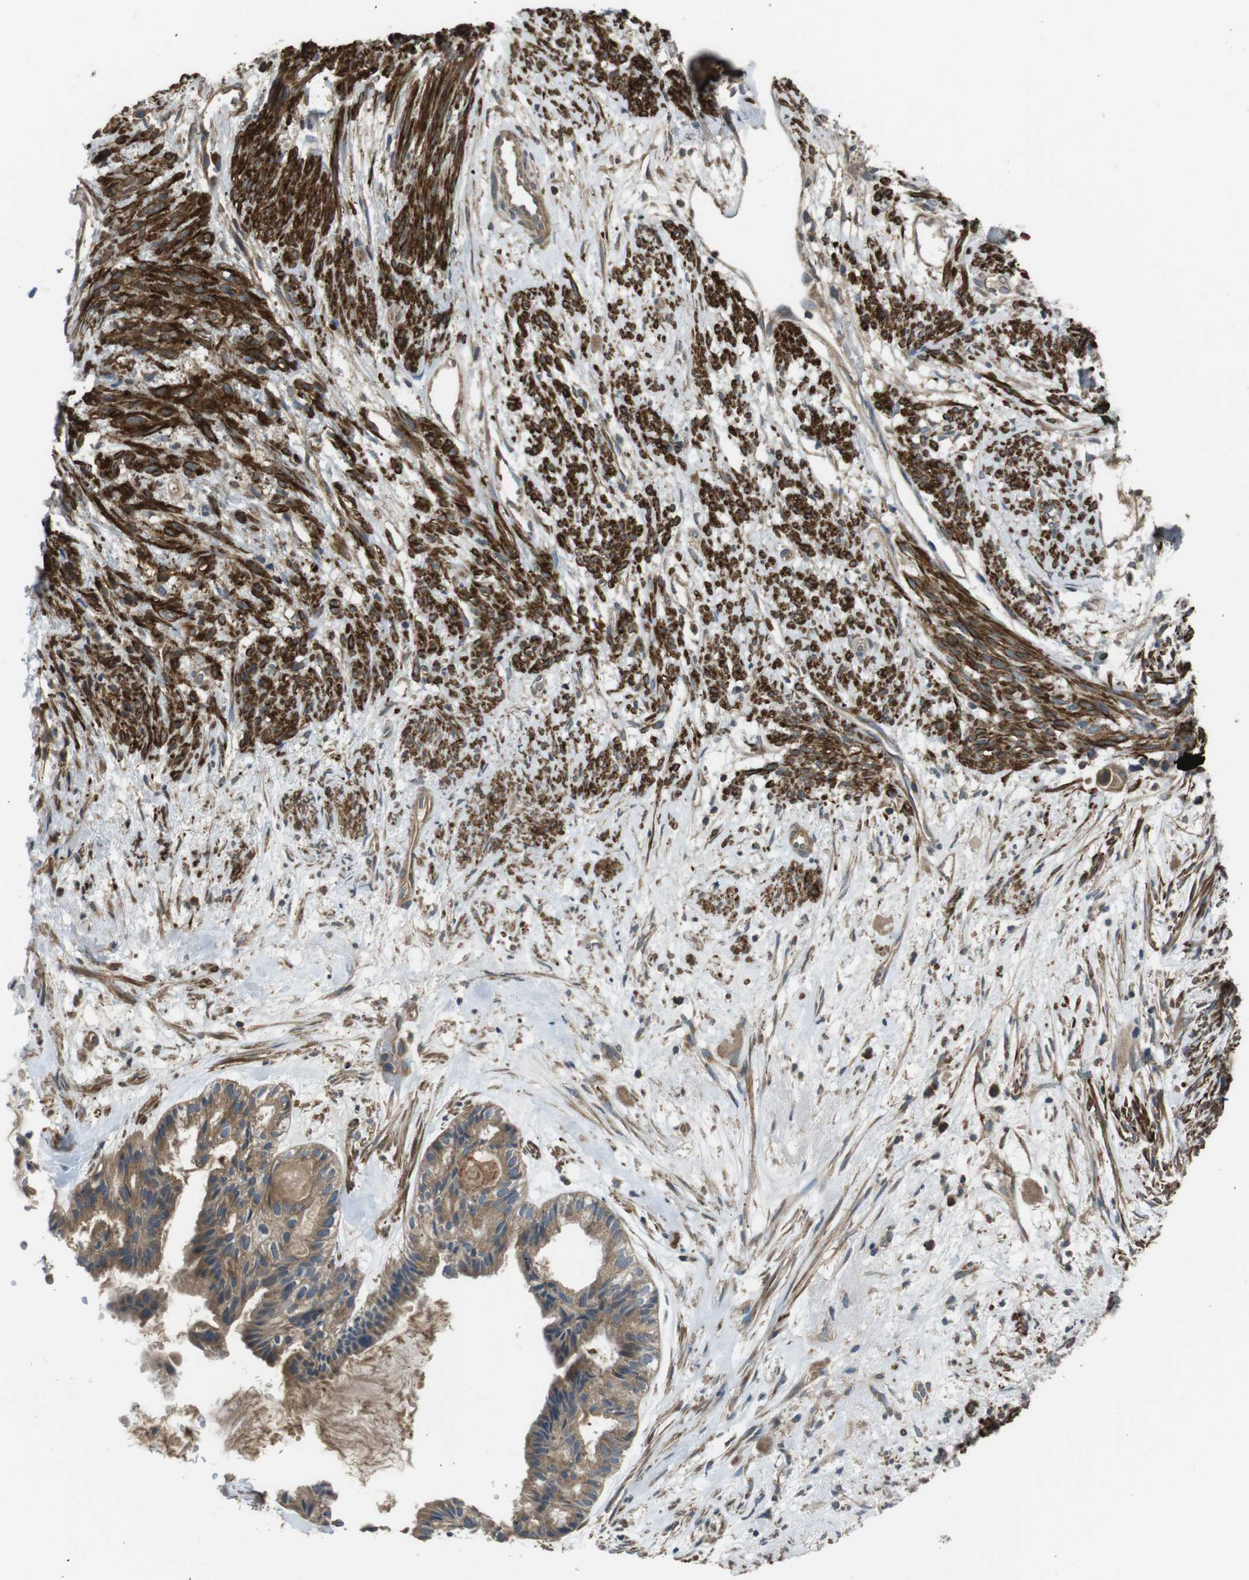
{"staining": {"intensity": "moderate", "quantity": ">75%", "location": "cytoplasmic/membranous"}, "tissue": "cervical cancer", "cell_type": "Tumor cells", "image_type": "cancer", "snomed": [{"axis": "morphology", "description": "Normal tissue, NOS"}, {"axis": "morphology", "description": "Adenocarcinoma, NOS"}, {"axis": "topography", "description": "Cervix"}, {"axis": "topography", "description": "Endometrium"}], "caption": "Human cervical cancer stained with a brown dye displays moderate cytoplasmic/membranous positive expression in approximately >75% of tumor cells.", "gene": "FUT2", "patient": {"sex": "female", "age": 86}}